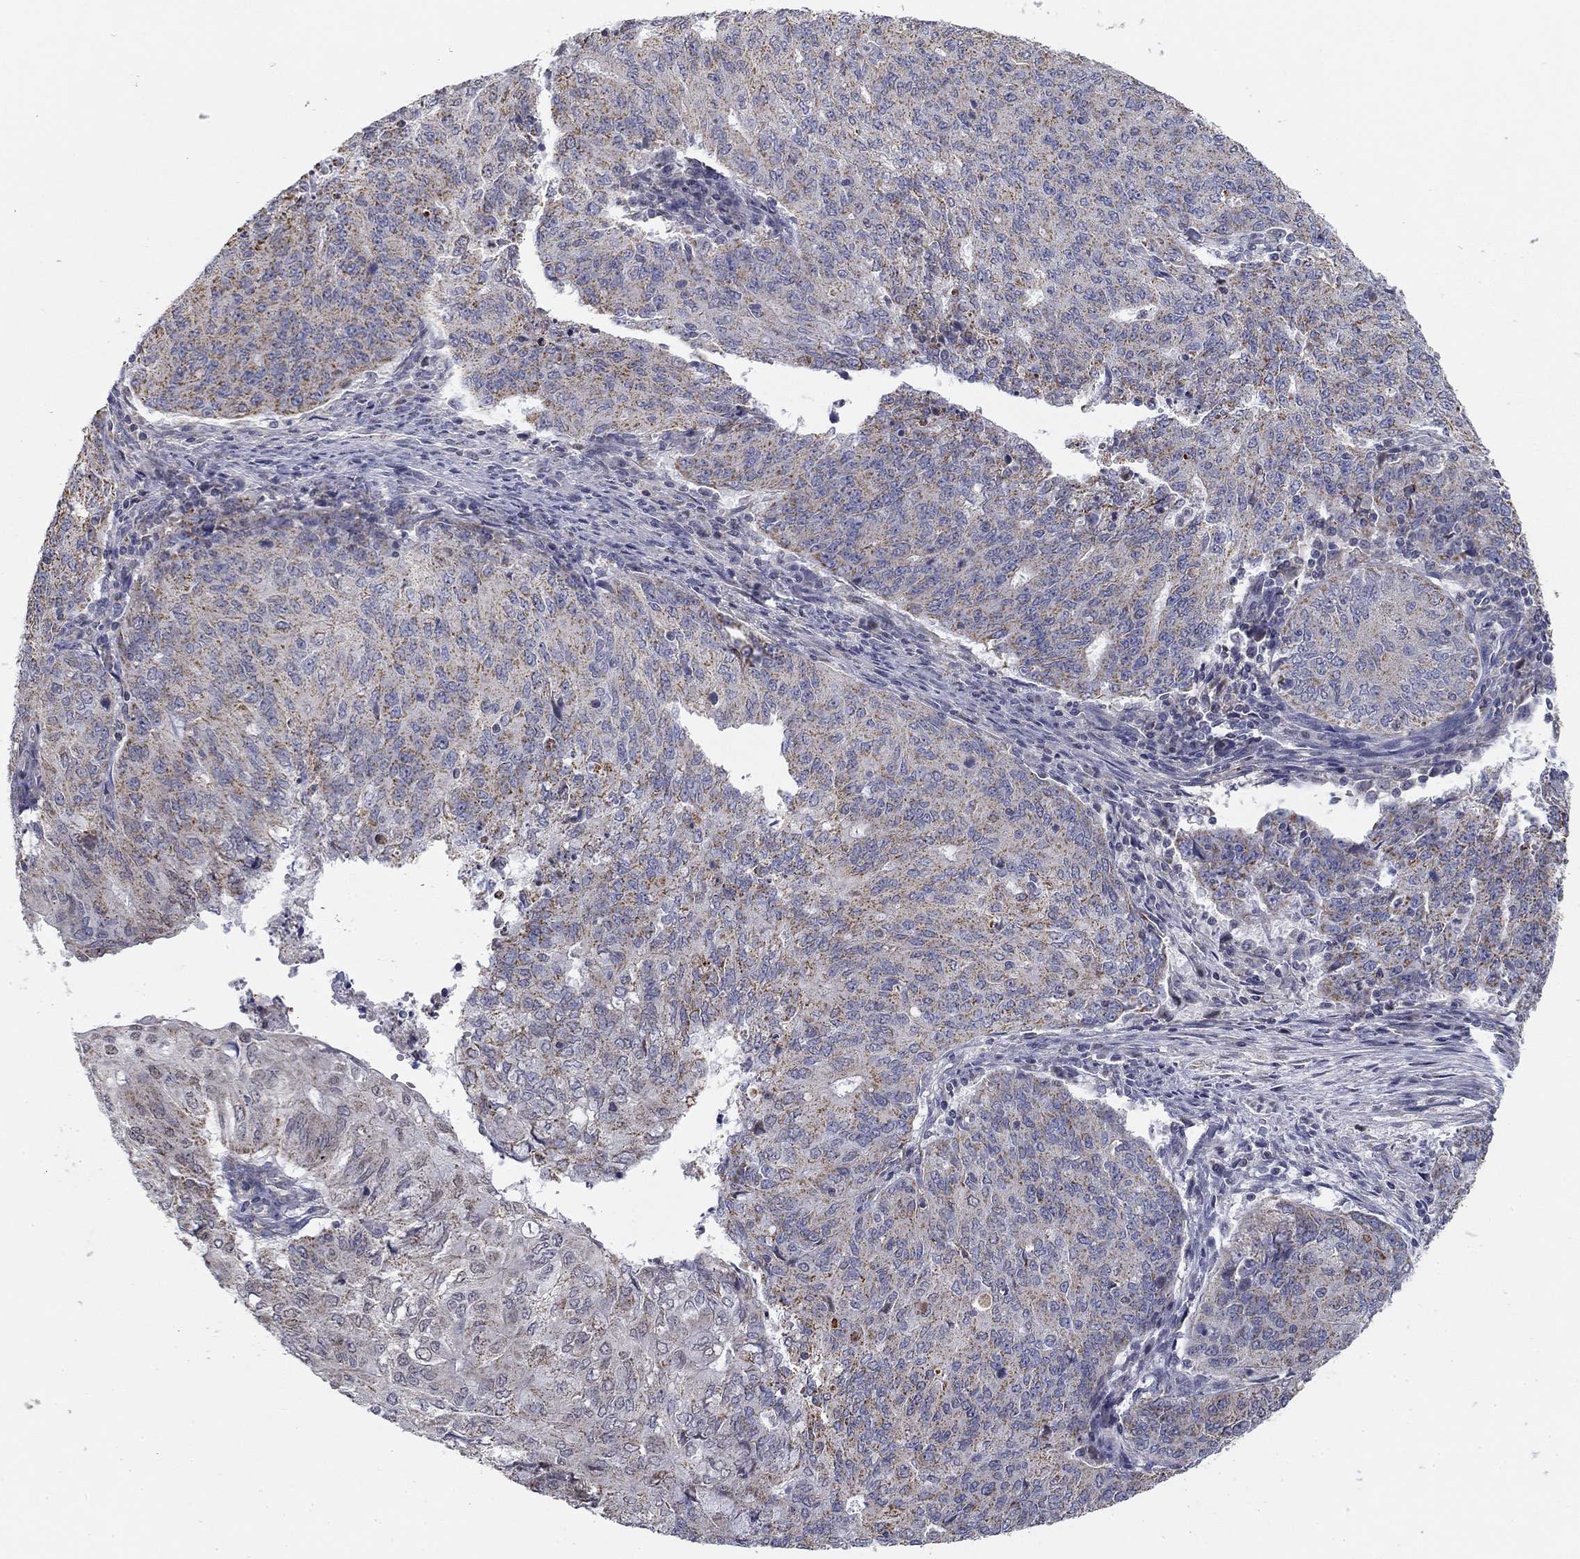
{"staining": {"intensity": "moderate", "quantity": "<25%", "location": "cytoplasmic/membranous"}, "tissue": "endometrial cancer", "cell_type": "Tumor cells", "image_type": "cancer", "snomed": [{"axis": "morphology", "description": "Adenocarcinoma, NOS"}, {"axis": "topography", "description": "Endometrium"}], "caption": "The immunohistochemical stain shows moderate cytoplasmic/membranous staining in tumor cells of adenocarcinoma (endometrial) tissue.", "gene": "SLC2A9", "patient": {"sex": "female", "age": 82}}